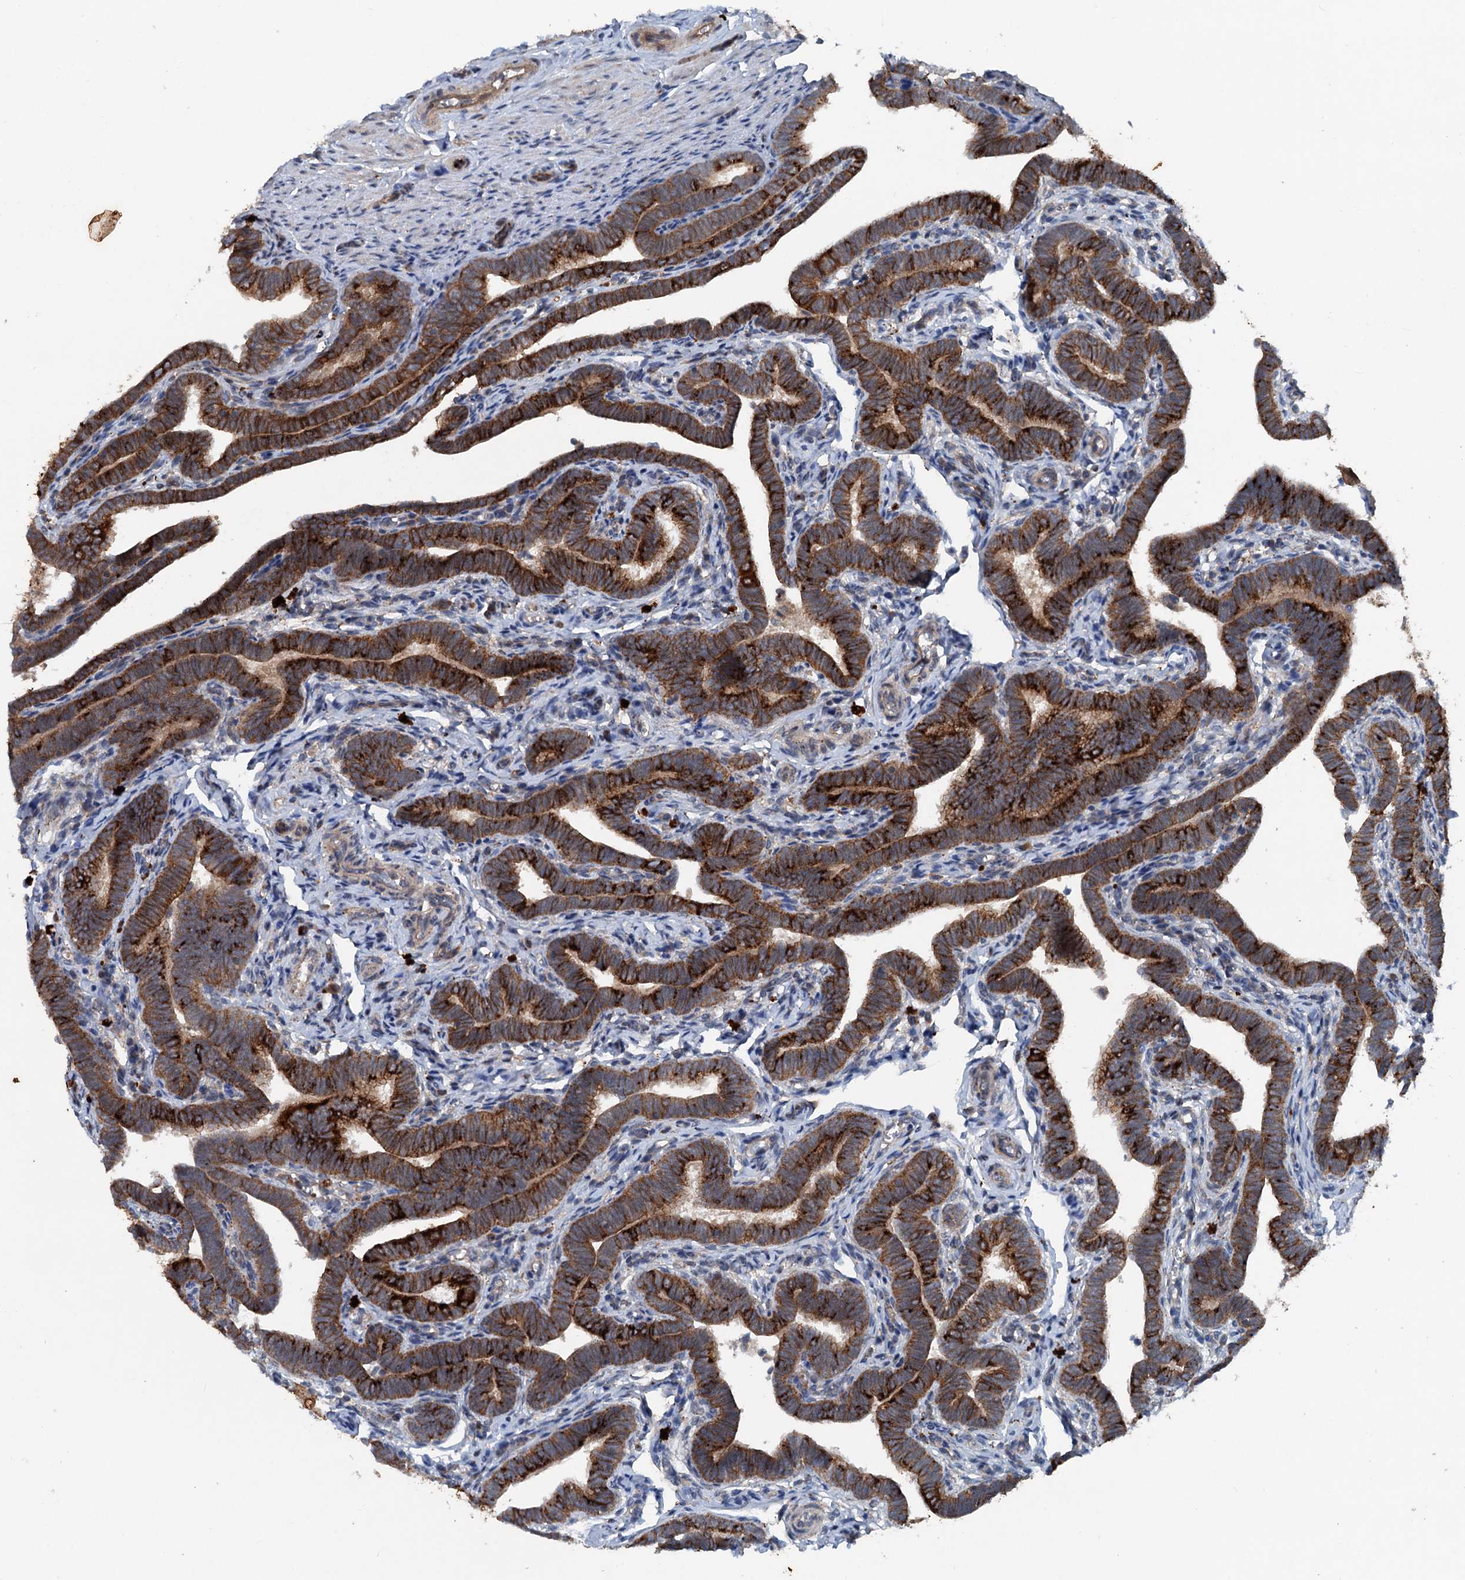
{"staining": {"intensity": "strong", "quantity": ">75%", "location": "cytoplasmic/membranous"}, "tissue": "fallopian tube", "cell_type": "Glandular cells", "image_type": "normal", "snomed": [{"axis": "morphology", "description": "Normal tissue, NOS"}, {"axis": "topography", "description": "Fallopian tube"}], "caption": "A high-resolution photomicrograph shows IHC staining of normal fallopian tube, which exhibits strong cytoplasmic/membranous positivity in about >75% of glandular cells. (DAB (3,3'-diaminobenzidine) IHC with brightfield microscopy, high magnification).", "gene": "N4BP2L2", "patient": {"sex": "female", "age": 36}}